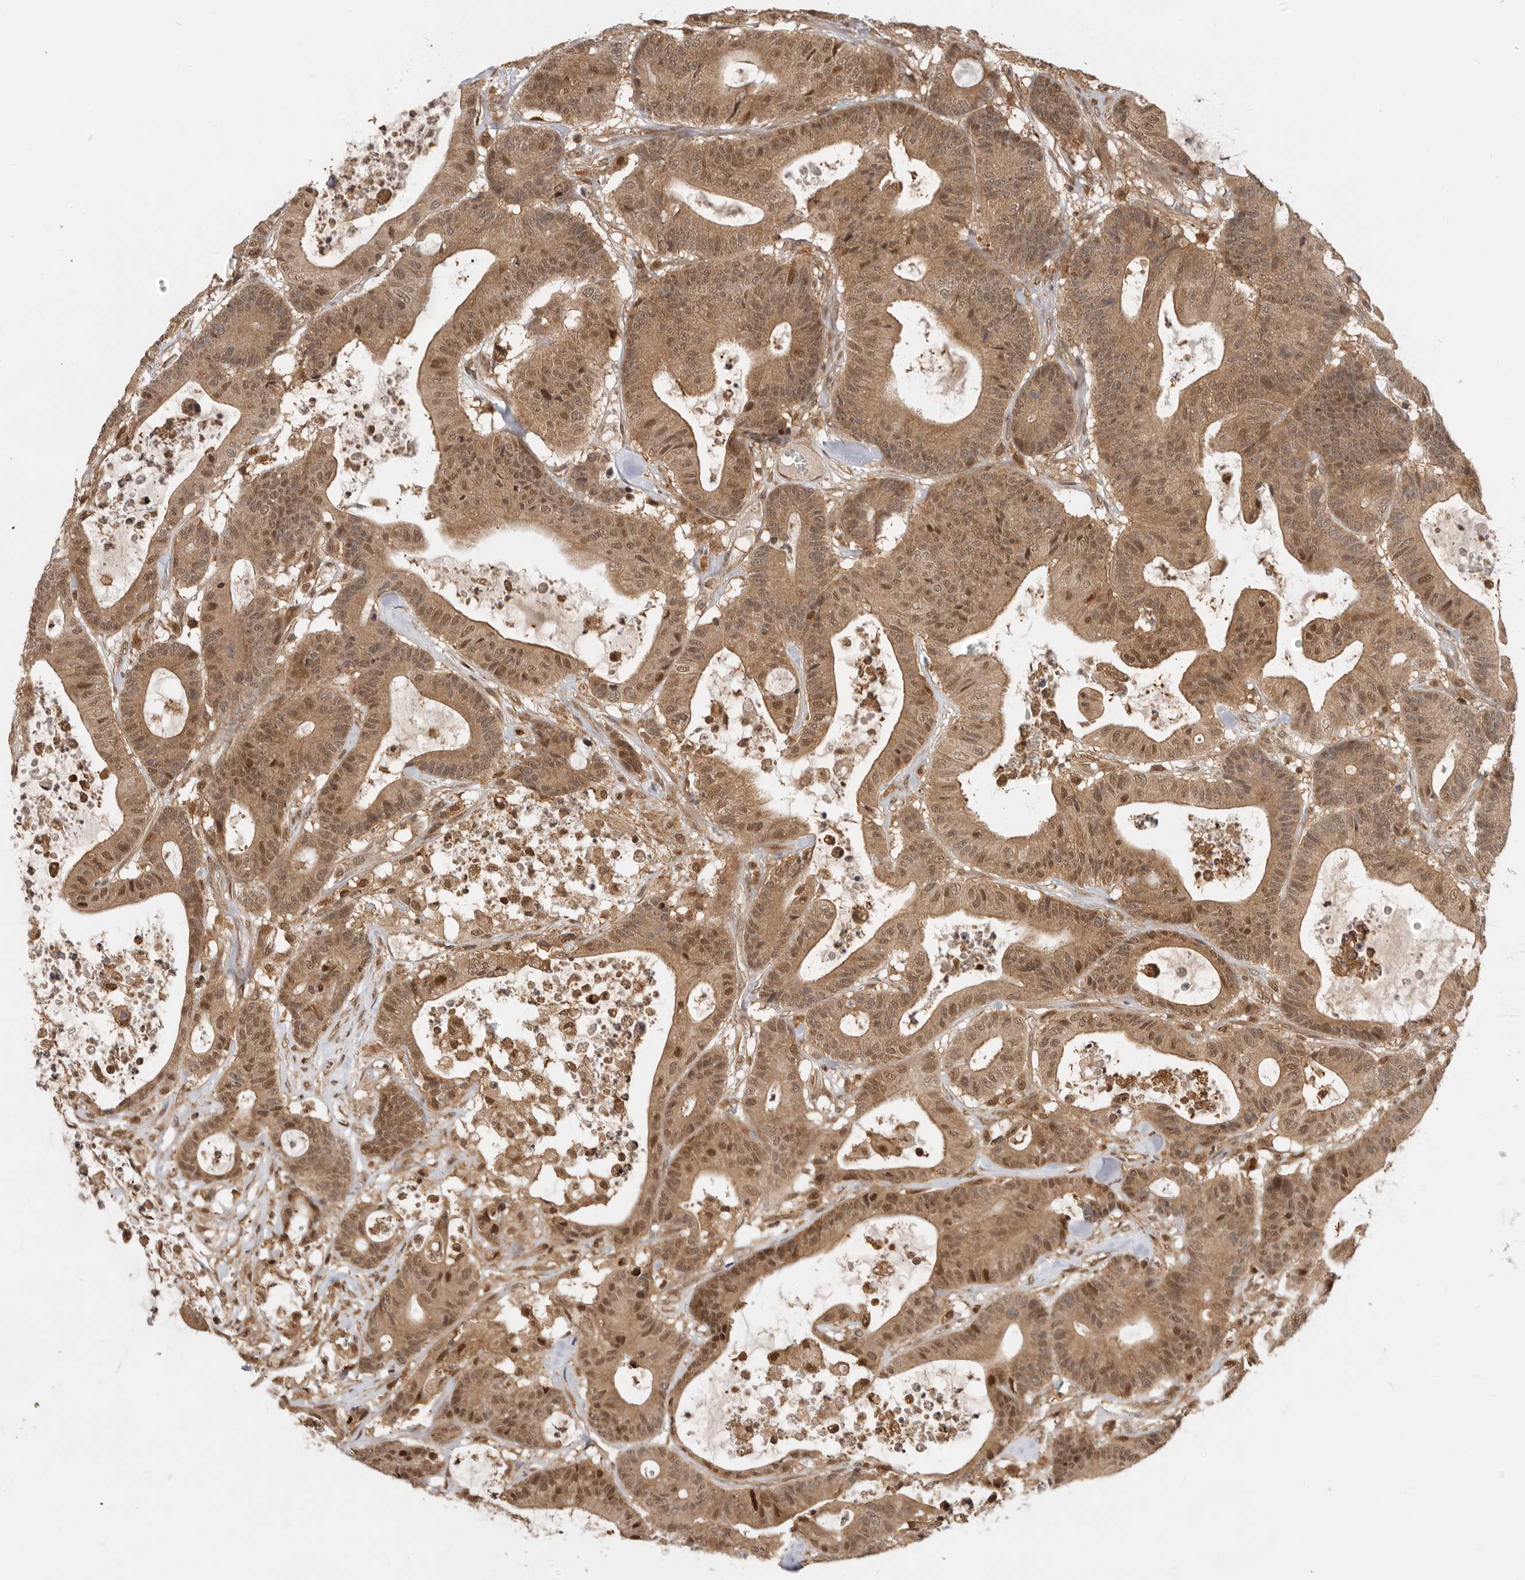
{"staining": {"intensity": "moderate", "quantity": ">75%", "location": "cytoplasmic/membranous,nuclear"}, "tissue": "colorectal cancer", "cell_type": "Tumor cells", "image_type": "cancer", "snomed": [{"axis": "morphology", "description": "Adenocarcinoma, NOS"}, {"axis": "topography", "description": "Colon"}], "caption": "High-power microscopy captured an immunohistochemistry (IHC) histopathology image of colorectal adenocarcinoma, revealing moderate cytoplasmic/membranous and nuclear positivity in about >75% of tumor cells.", "gene": "ADPRS", "patient": {"sex": "female", "age": 84}}